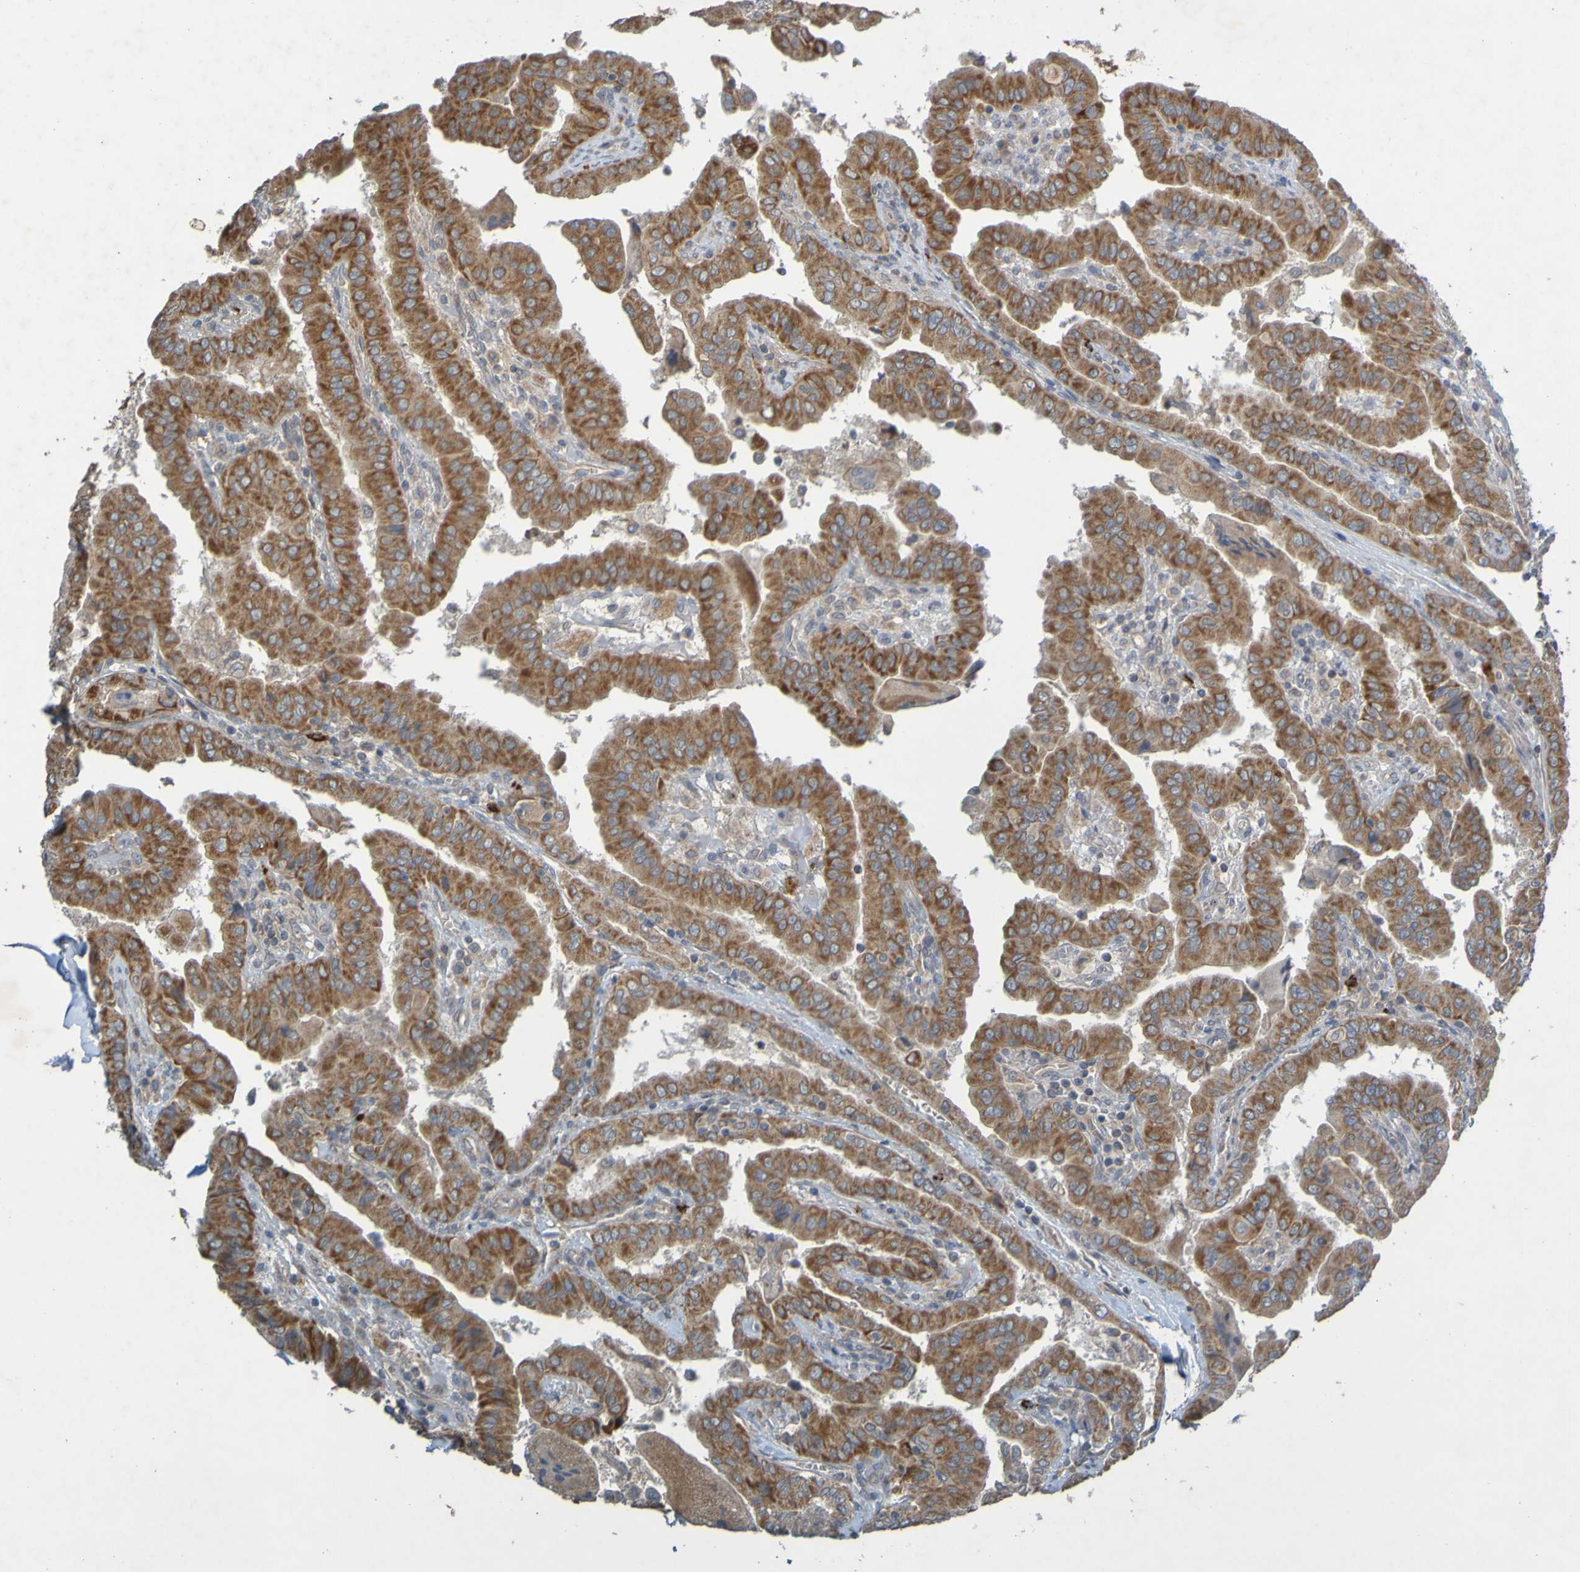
{"staining": {"intensity": "moderate", "quantity": ">75%", "location": "cytoplasmic/membranous"}, "tissue": "thyroid cancer", "cell_type": "Tumor cells", "image_type": "cancer", "snomed": [{"axis": "morphology", "description": "Papillary adenocarcinoma, NOS"}, {"axis": "topography", "description": "Thyroid gland"}], "caption": "Moderate cytoplasmic/membranous positivity is seen in about >75% of tumor cells in thyroid cancer (papillary adenocarcinoma). Nuclei are stained in blue.", "gene": "B3GAT2", "patient": {"sex": "male", "age": 33}}